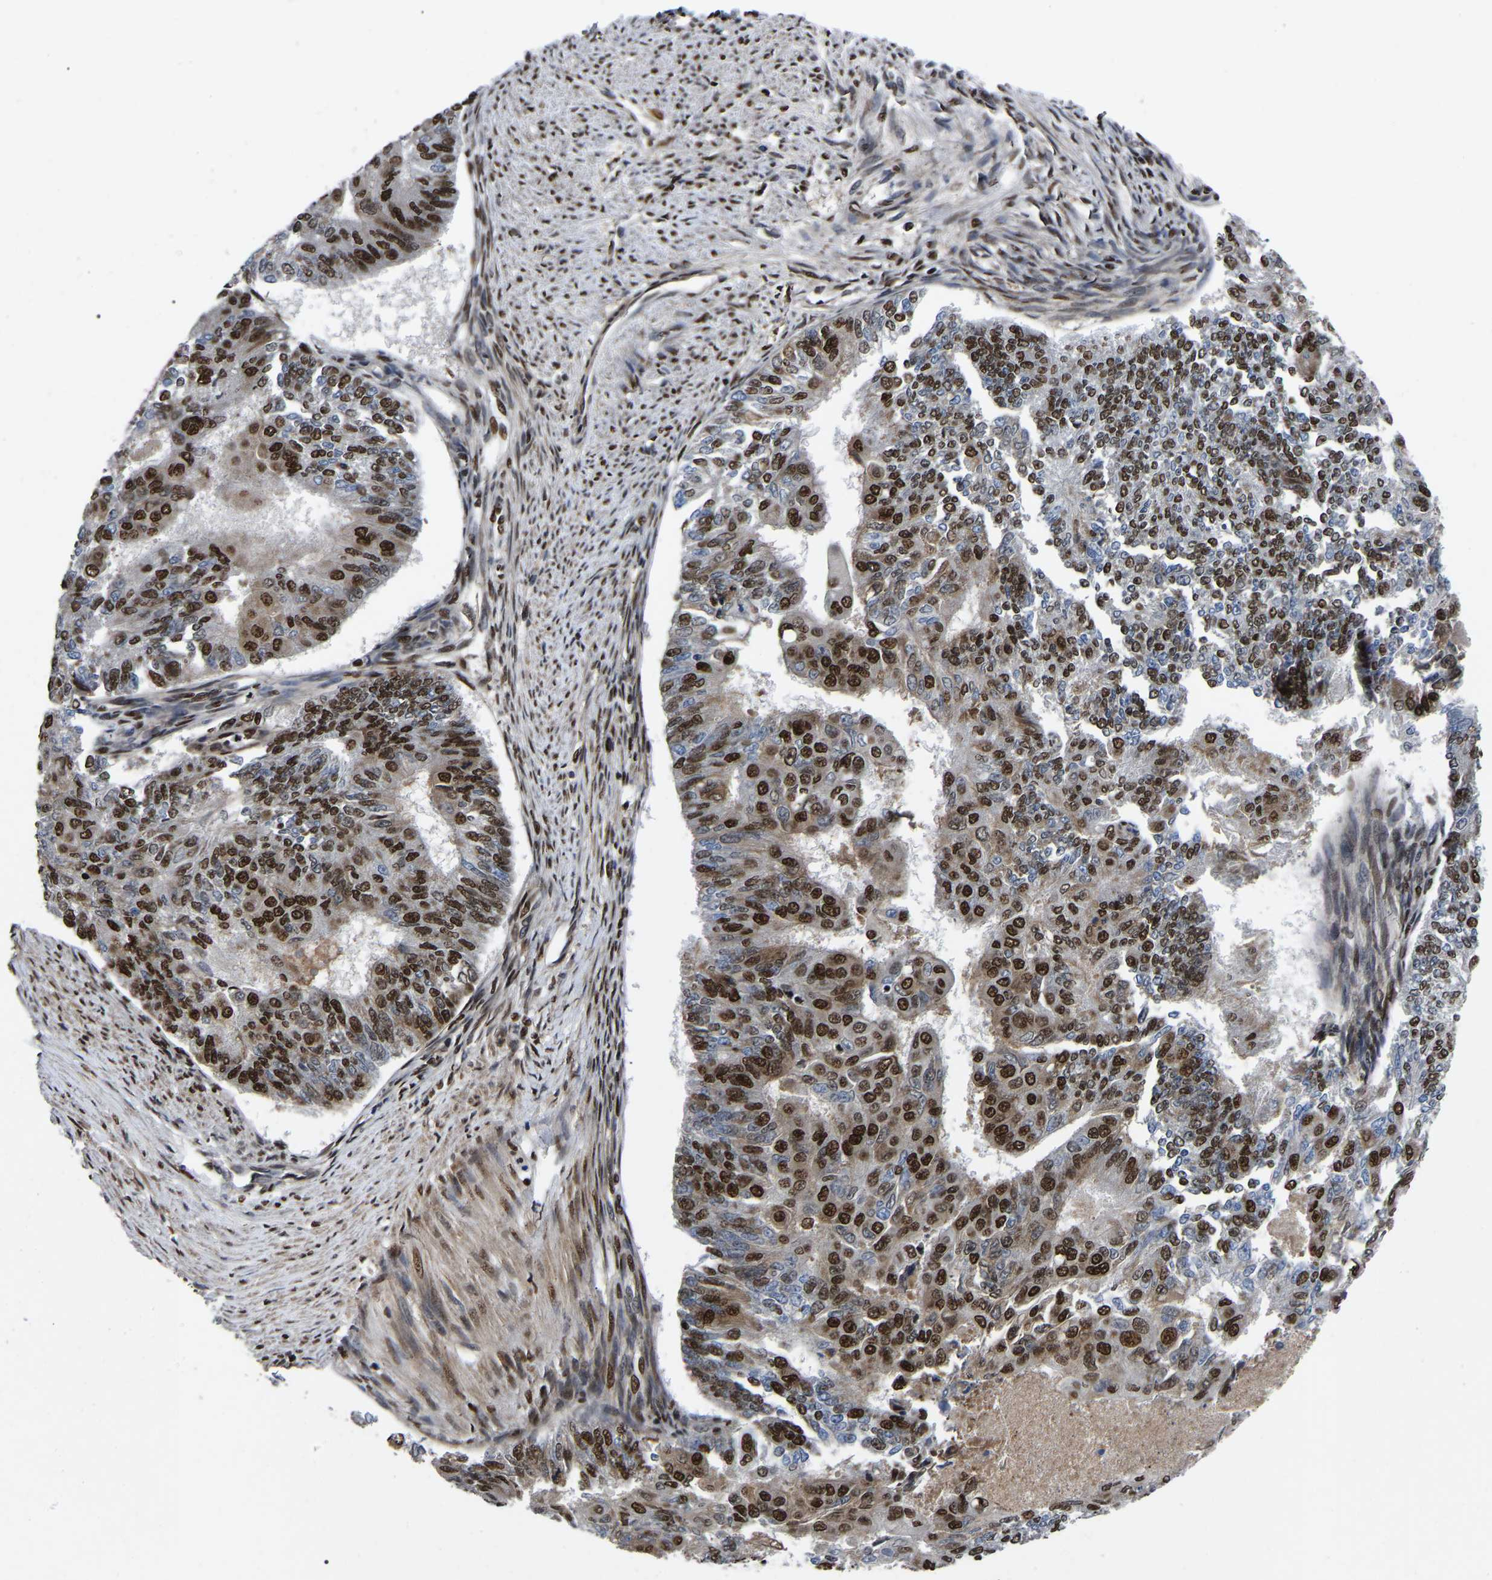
{"staining": {"intensity": "strong", "quantity": "25%-75%", "location": "nuclear"}, "tissue": "endometrial cancer", "cell_type": "Tumor cells", "image_type": "cancer", "snomed": [{"axis": "morphology", "description": "Adenocarcinoma, NOS"}, {"axis": "topography", "description": "Endometrium"}], "caption": "Brown immunohistochemical staining in endometrial adenocarcinoma exhibits strong nuclear staining in about 25%-75% of tumor cells. (brown staining indicates protein expression, while blue staining denotes nuclei).", "gene": "TRIM35", "patient": {"sex": "female", "age": 32}}